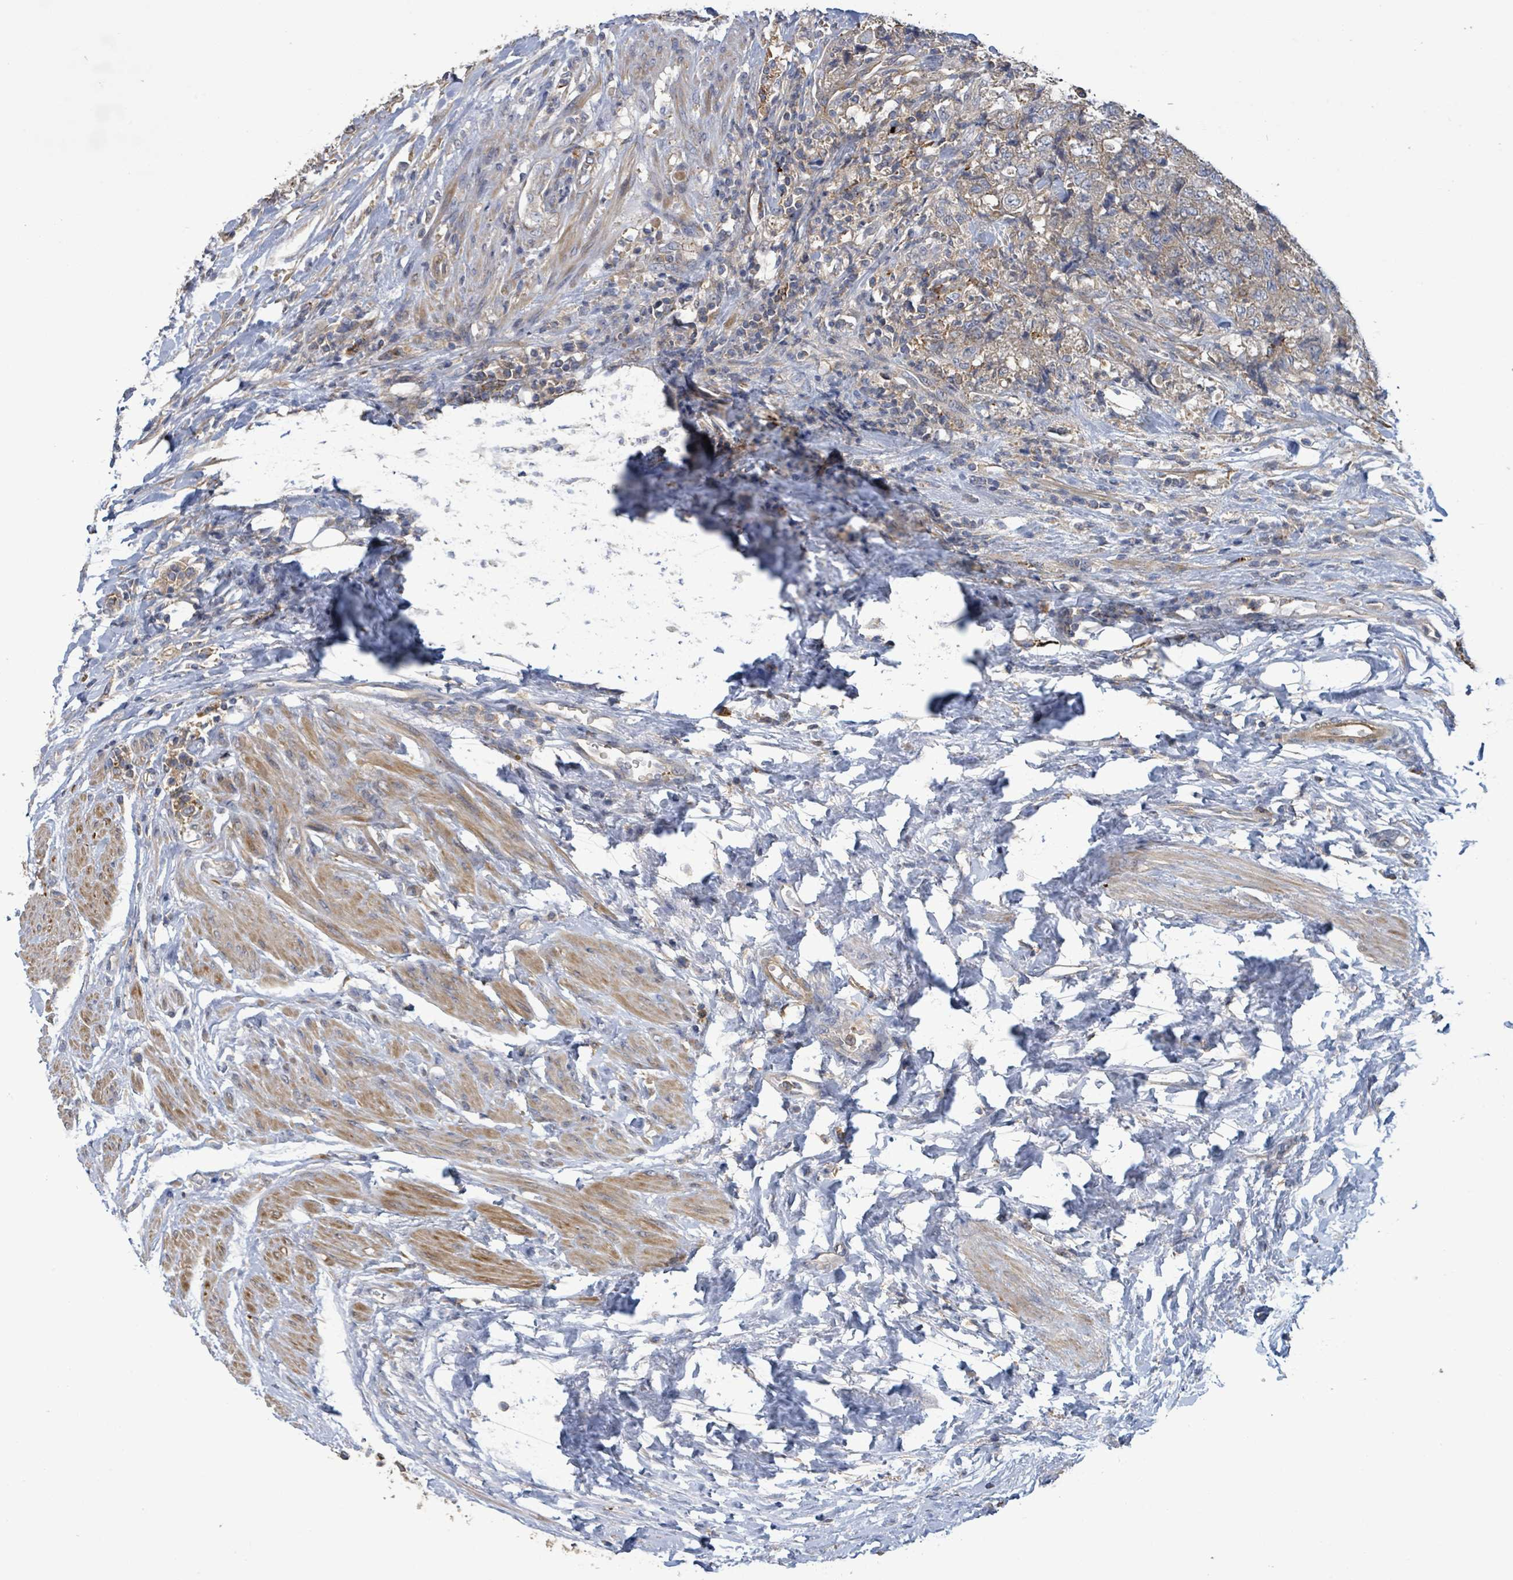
{"staining": {"intensity": "weak", "quantity": "25%-75%", "location": "cytoplasmic/membranous"}, "tissue": "urothelial cancer", "cell_type": "Tumor cells", "image_type": "cancer", "snomed": [{"axis": "morphology", "description": "Urothelial carcinoma, High grade"}, {"axis": "topography", "description": "Urinary bladder"}], "caption": "High-grade urothelial carcinoma stained with DAB (3,3'-diaminobenzidine) immunohistochemistry (IHC) exhibits low levels of weak cytoplasmic/membranous expression in approximately 25%-75% of tumor cells.", "gene": "PLAAT1", "patient": {"sex": "female", "age": 78}}